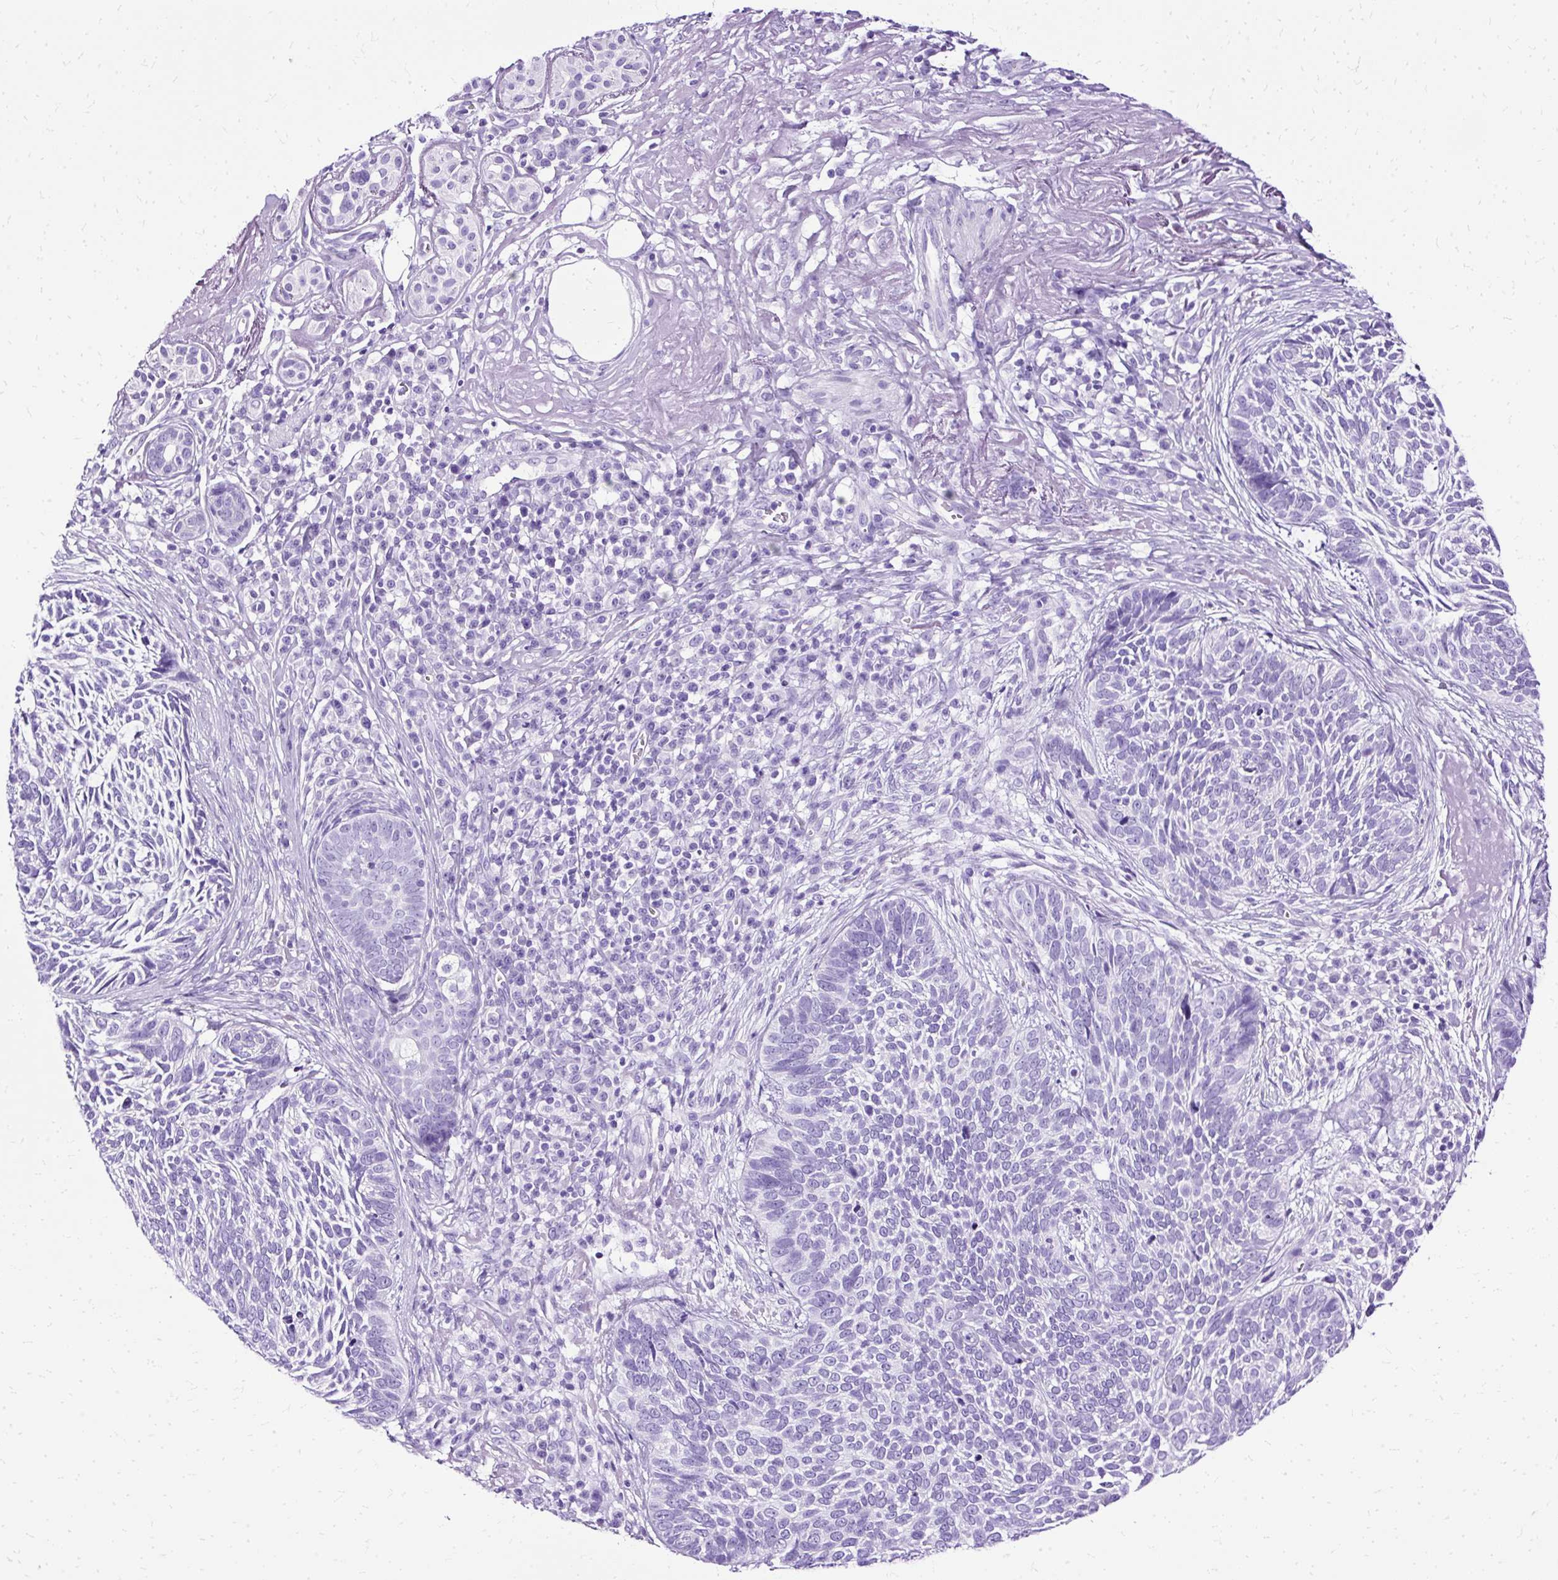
{"staining": {"intensity": "negative", "quantity": "none", "location": "none"}, "tissue": "skin cancer", "cell_type": "Tumor cells", "image_type": "cancer", "snomed": [{"axis": "morphology", "description": "Basal cell carcinoma"}, {"axis": "topography", "description": "Skin"}, {"axis": "topography", "description": "Skin of face"}], "caption": "Human skin basal cell carcinoma stained for a protein using immunohistochemistry (IHC) reveals no expression in tumor cells.", "gene": "SLC8A2", "patient": {"sex": "female", "age": 95}}